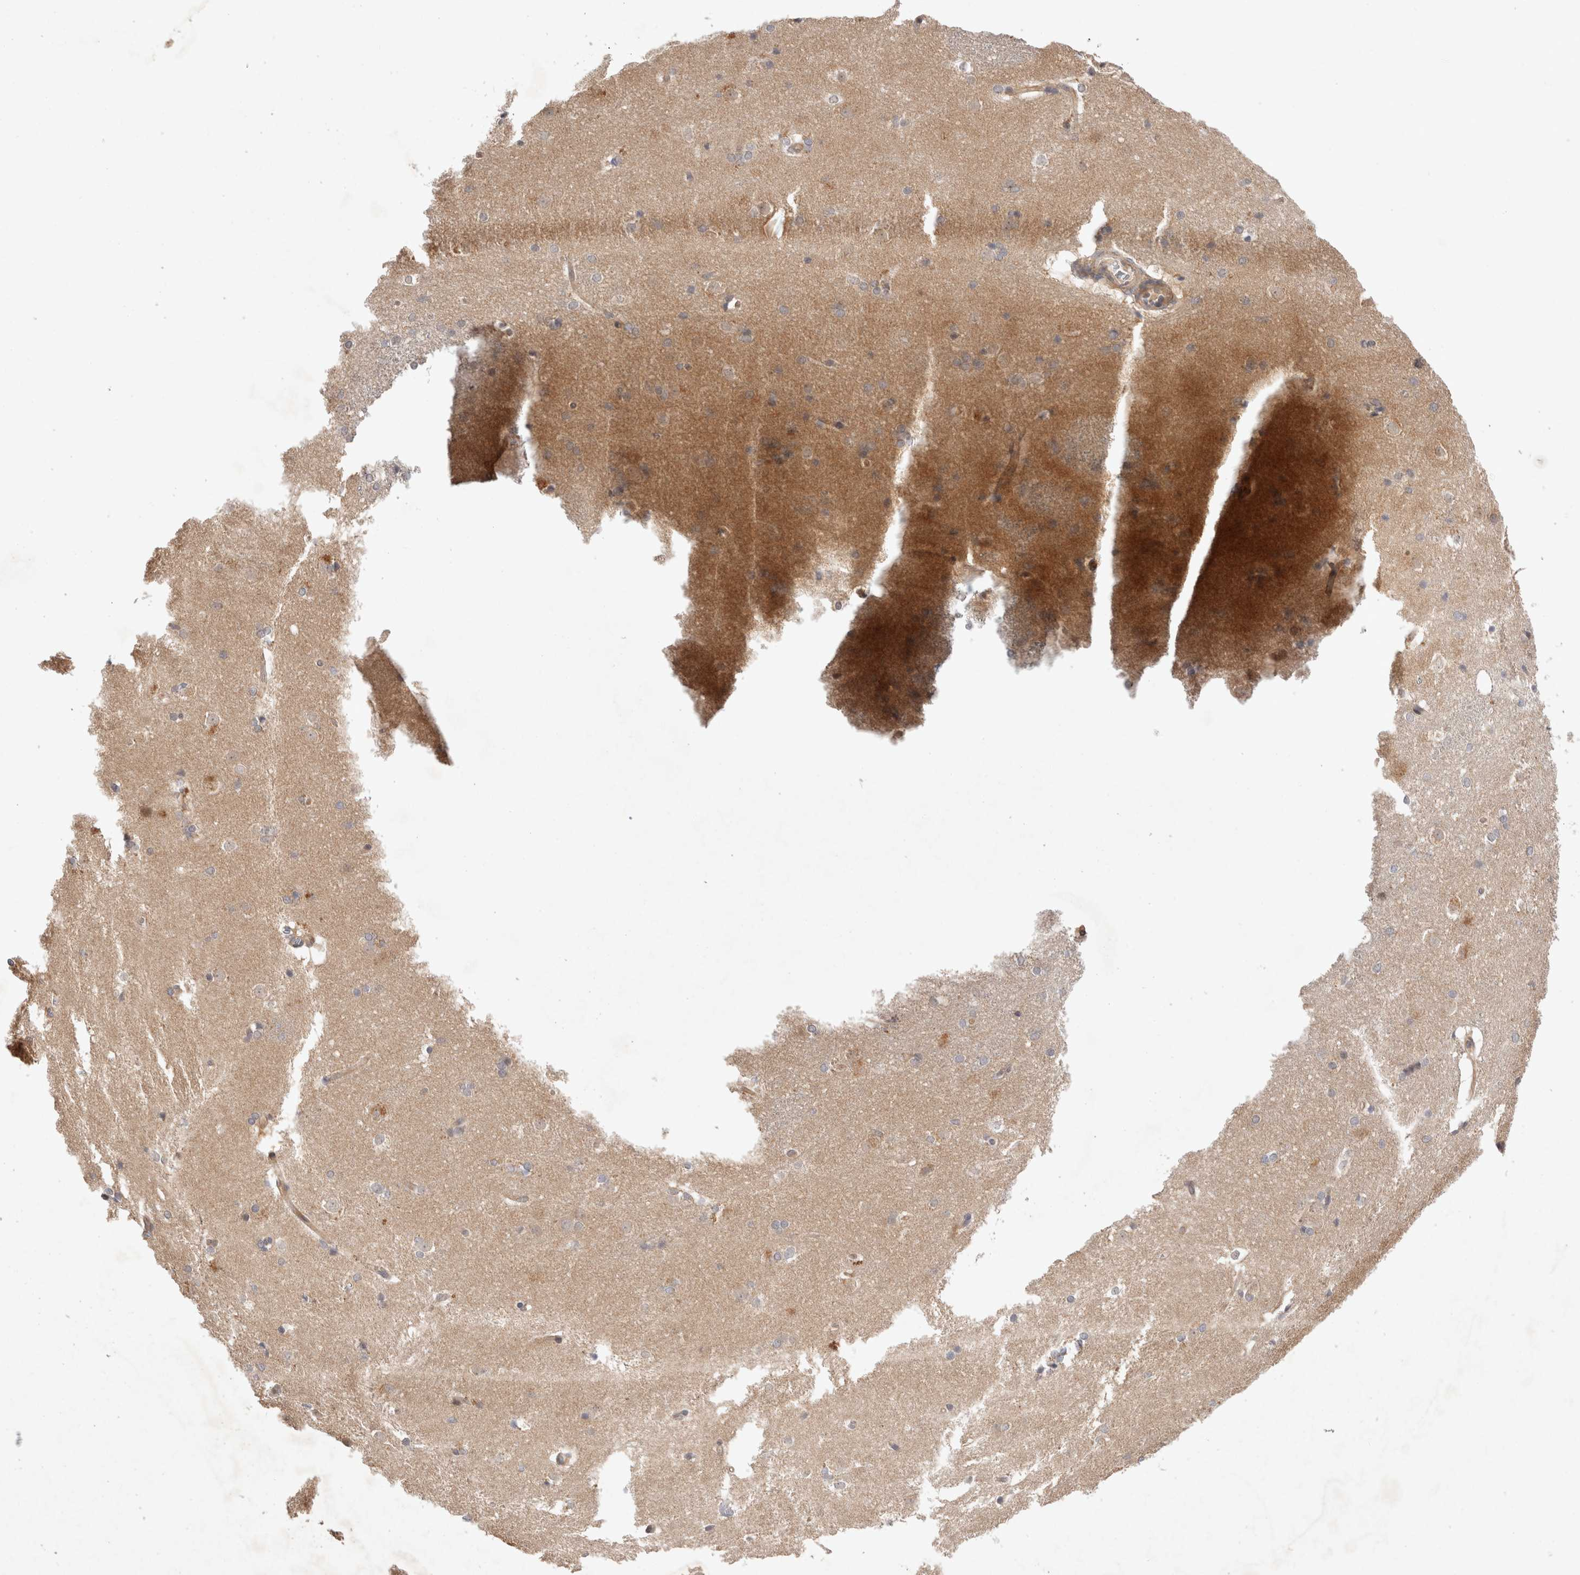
{"staining": {"intensity": "weak", "quantity": "25%-75%", "location": "cytoplasmic/membranous"}, "tissue": "caudate", "cell_type": "Glial cells", "image_type": "normal", "snomed": [{"axis": "morphology", "description": "Normal tissue, NOS"}, {"axis": "topography", "description": "Lateral ventricle wall"}], "caption": "A low amount of weak cytoplasmic/membranous expression is present in approximately 25%-75% of glial cells in unremarkable caudate.", "gene": "HTT", "patient": {"sex": "female", "age": 19}}